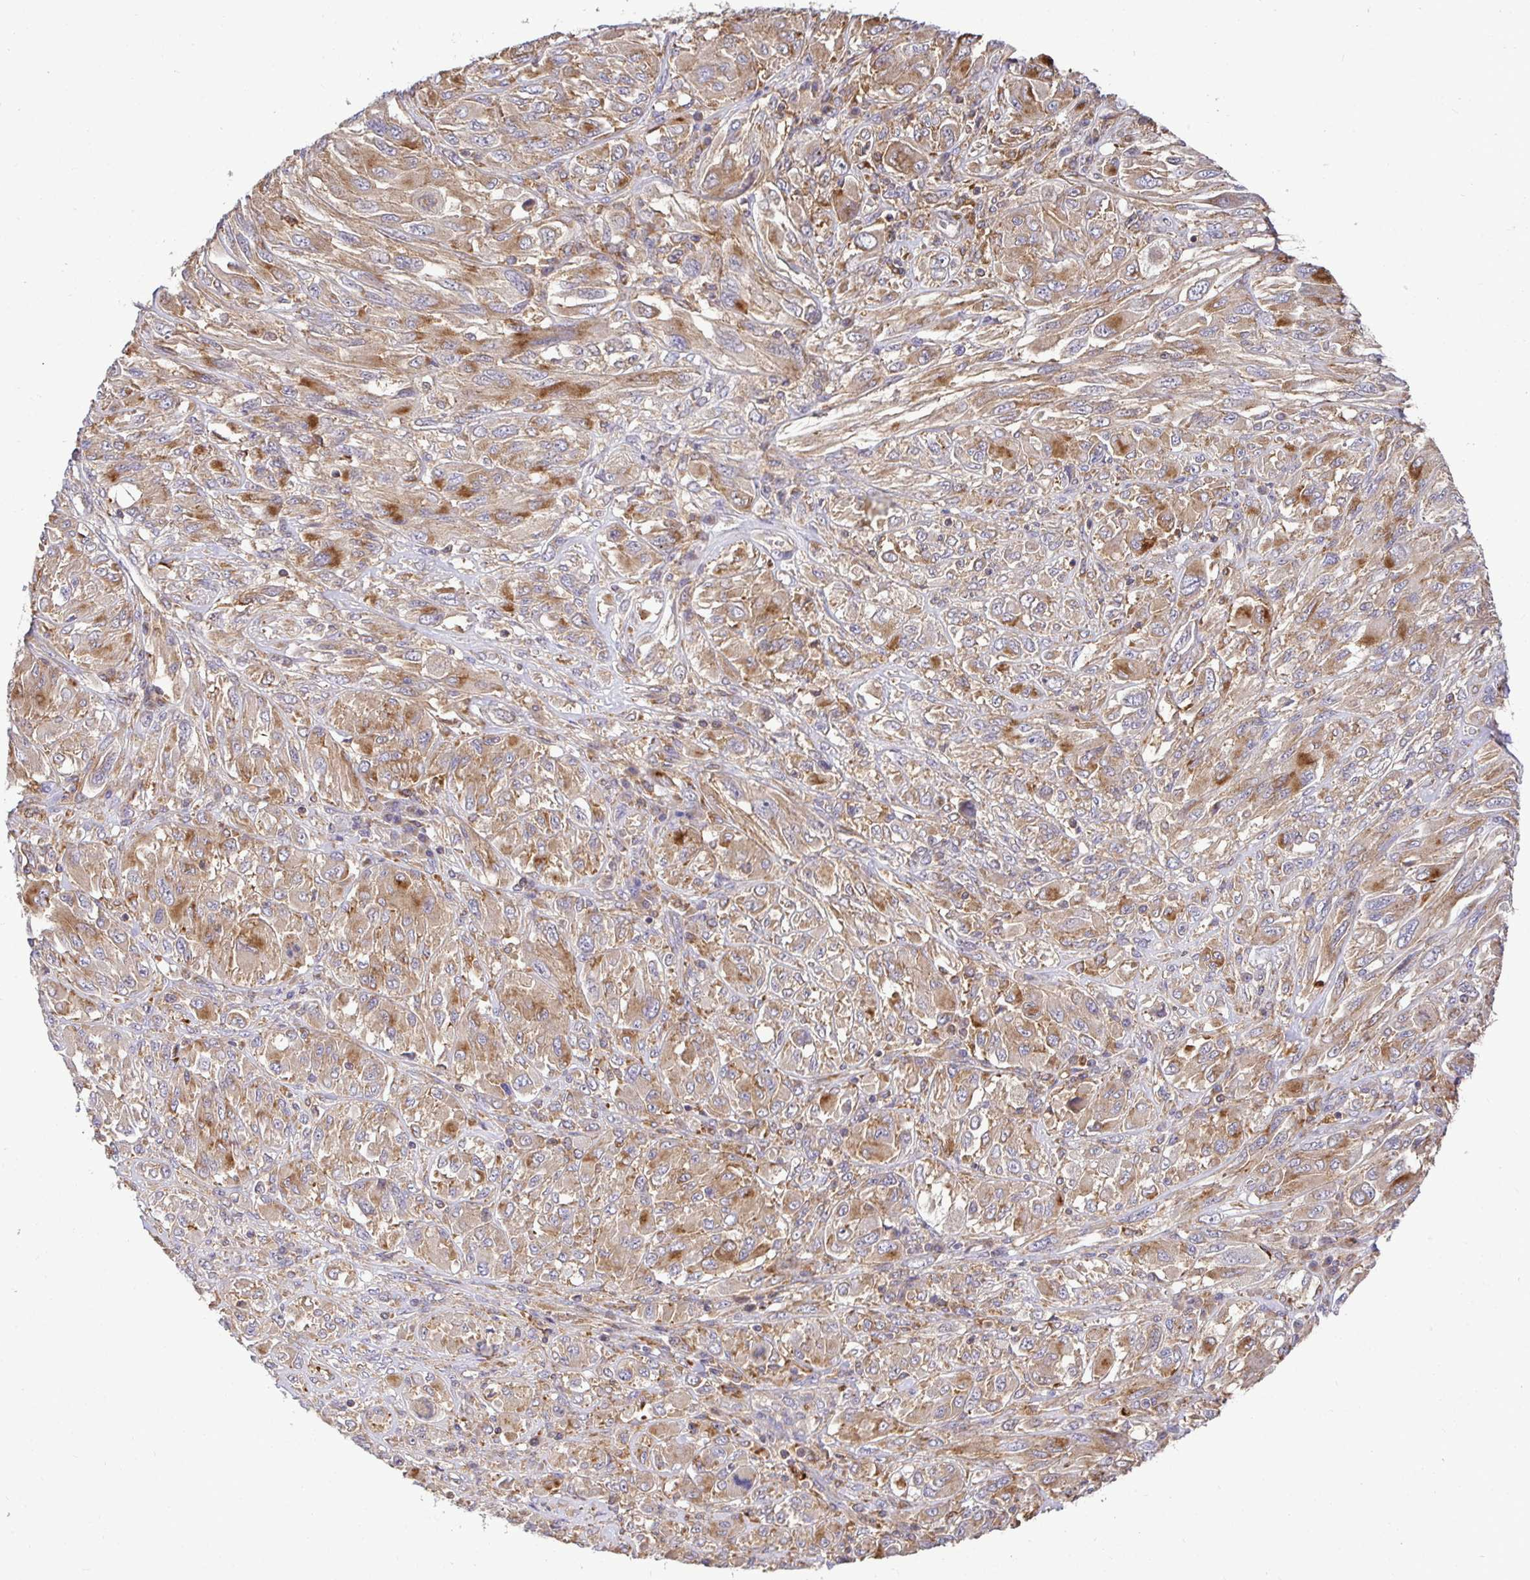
{"staining": {"intensity": "moderate", "quantity": ">75%", "location": "cytoplasmic/membranous"}, "tissue": "melanoma", "cell_type": "Tumor cells", "image_type": "cancer", "snomed": [{"axis": "morphology", "description": "Malignant melanoma, NOS"}, {"axis": "topography", "description": "Skin"}], "caption": "There is medium levels of moderate cytoplasmic/membranous staining in tumor cells of malignant melanoma, as demonstrated by immunohistochemical staining (brown color).", "gene": "ATP6V1F", "patient": {"sex": "female", "age": 91}}